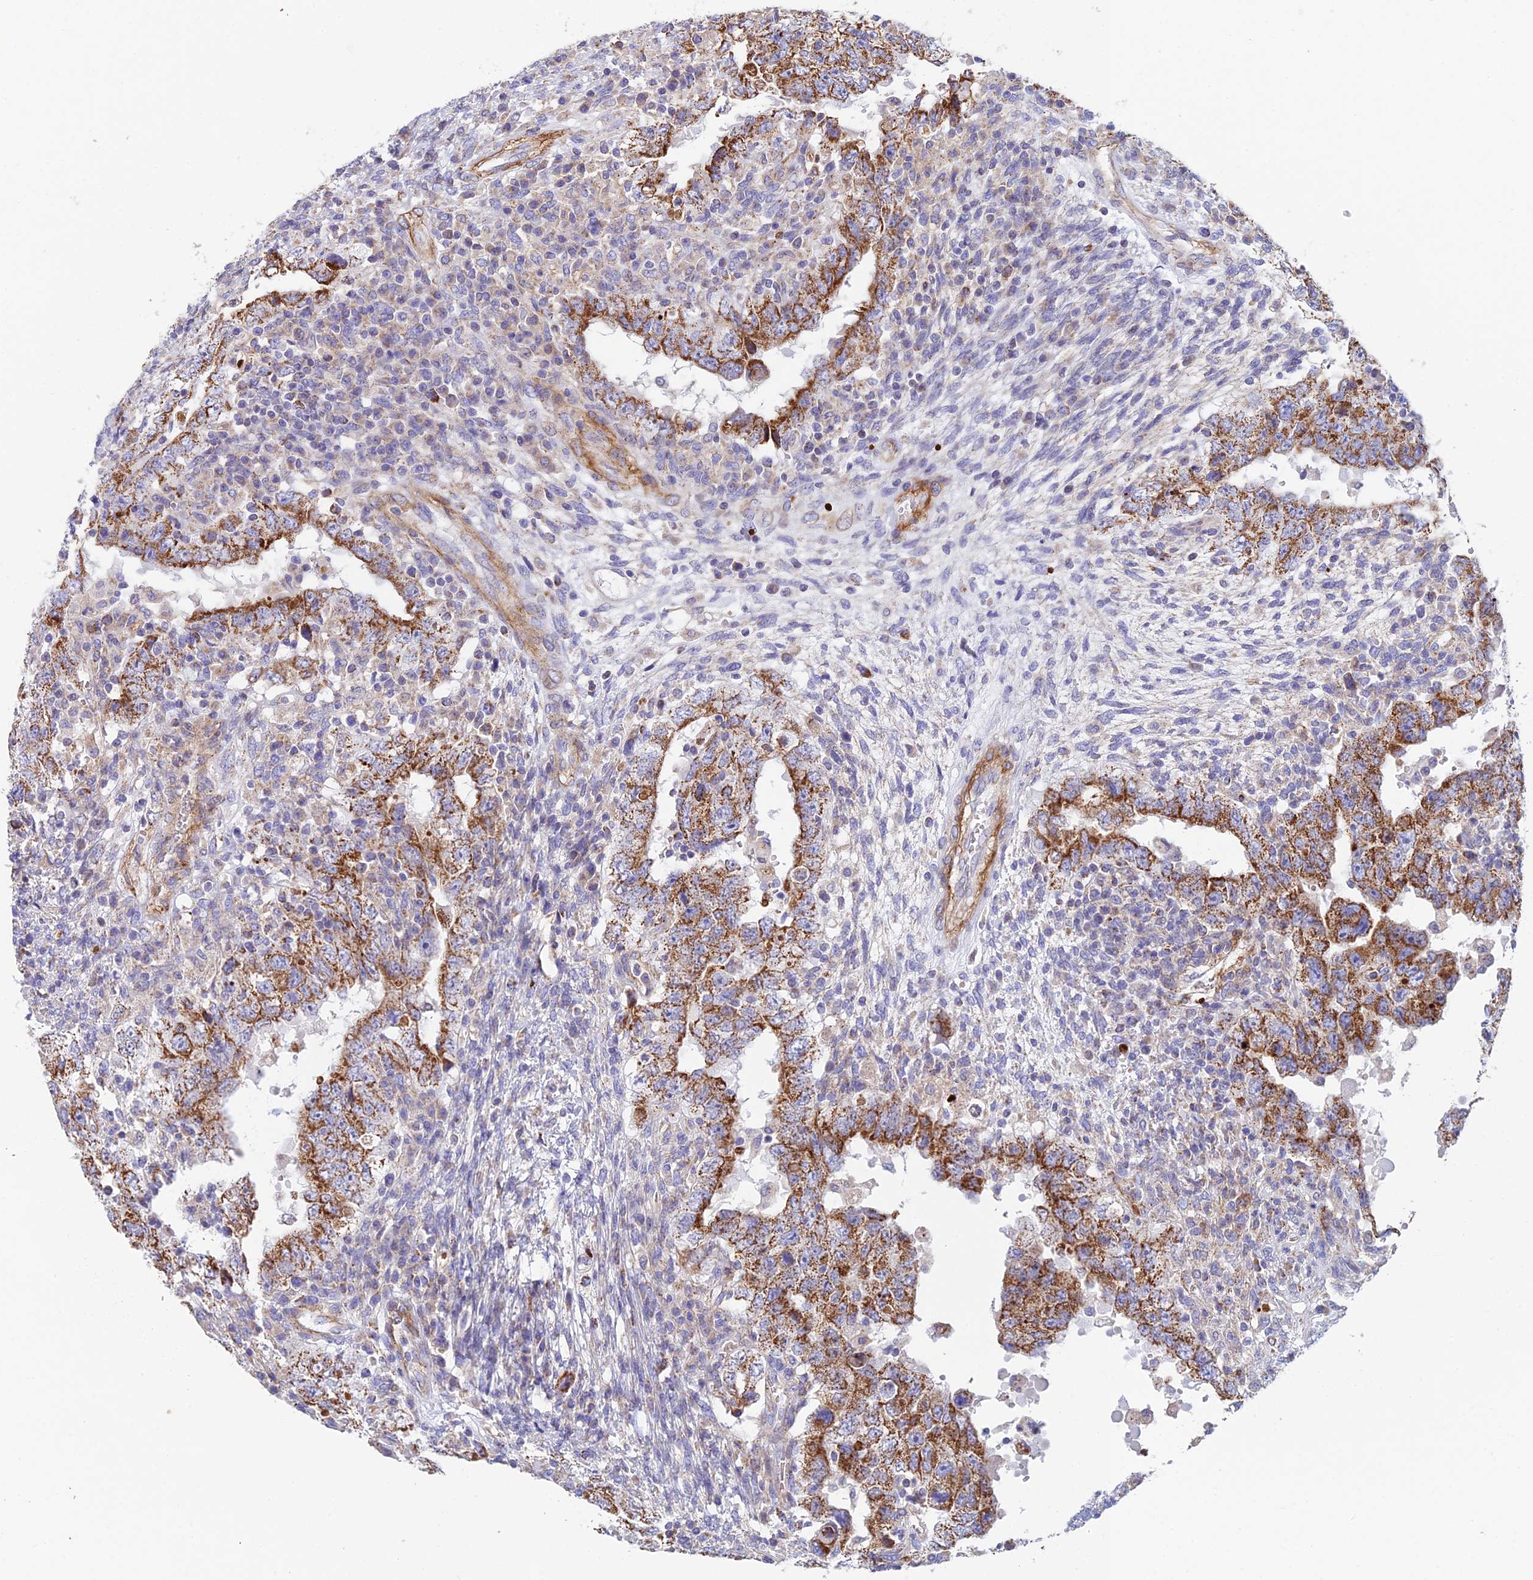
{"staining": {"intensity": "moderate", "quantity": ">75%", "location": "cytoplasmic/membranous"}, "tissue": "testis cancer", "cell_type": "Tumor cells", "image_type": "cancer", "snomed": [{"axis": "morphology", "description": "Carcinoma, Embryonal, NOS"}, {"axis": "topography", "description": "Testis"}], "caption": "This photomicrograph exhibits IHC staining of testis cancer (embryonal carcinoma), with medium moderate cytoplasmic/membranous staining in approximately >75% of tumor cells.", "gene": "CSPG4", "patient": {"sex": "male", "age": 26}}